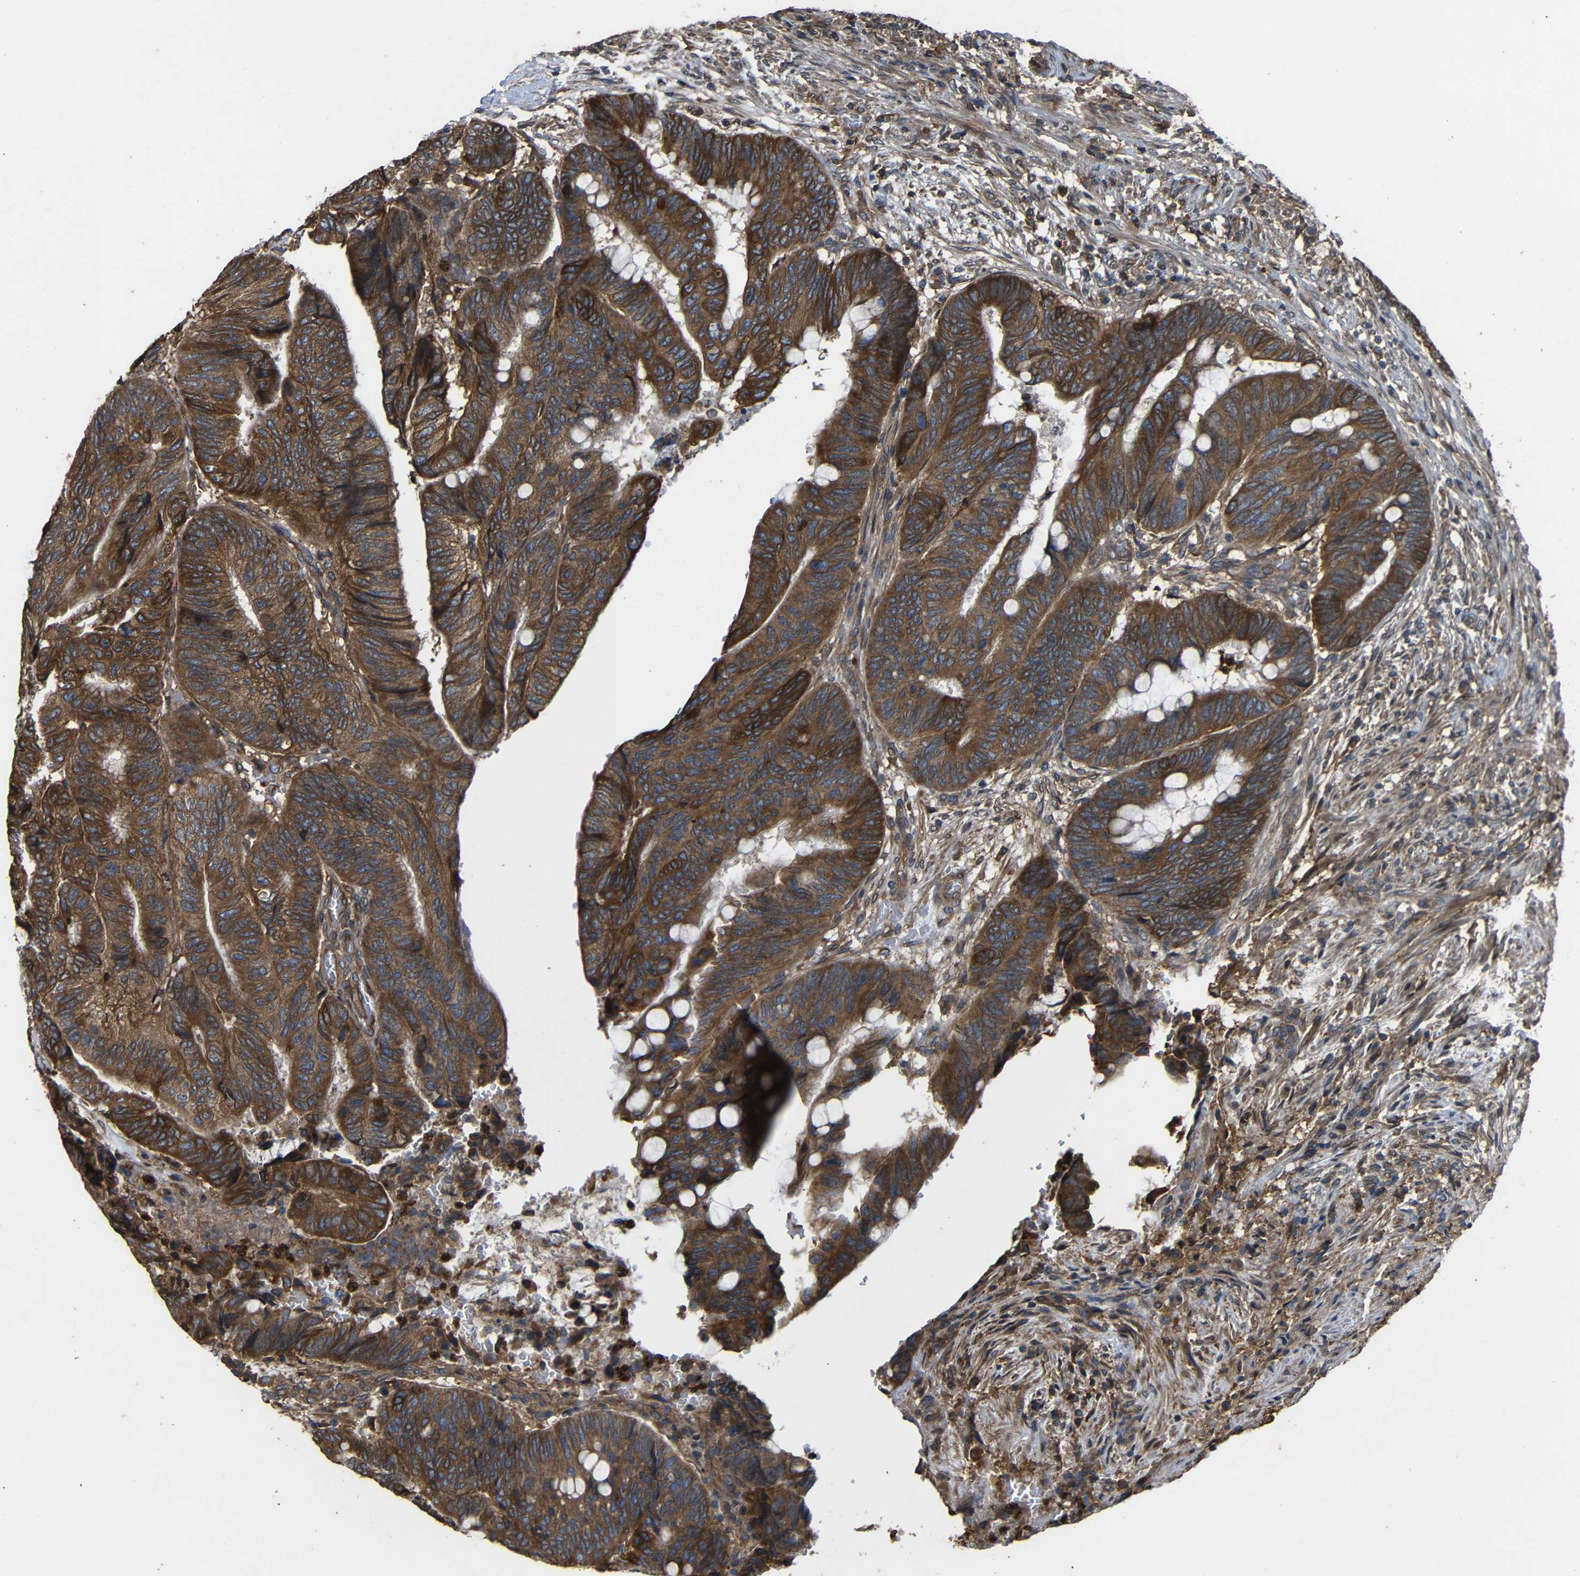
{"staining": {"intensity": "moderate", "quantity": ">75%", "location": "cytoplasmic/membranous"}, "tissue": "colorectal cancer", "cell_type": "Tumor cells", "image_type": "cancer", "snomed": [{"axis": "morphology", "description": "Normal tissue, NOS"}, {"axis": "morphology", "description": "Adenocarcinoma, NOS"}, {"axis": "topography", "description": "Rectum"}, {"axis": "topography", "description": "Peripheral nerve tissue"}], "caption": "IHC staining of adenocarcinoma (colorectal), which reveals medium levels of moderate cytoplasmic/membranous staining in approximately >75% of tumor cells indicating moderate cytoplasmic/membranous protein positivity. The staining was performed using DAB (brown) for protein detection and nuclei were counterstained in hematoxylin (blue).", "gene": "TREM2", "patient": {"sex": "male", "age": 92}}